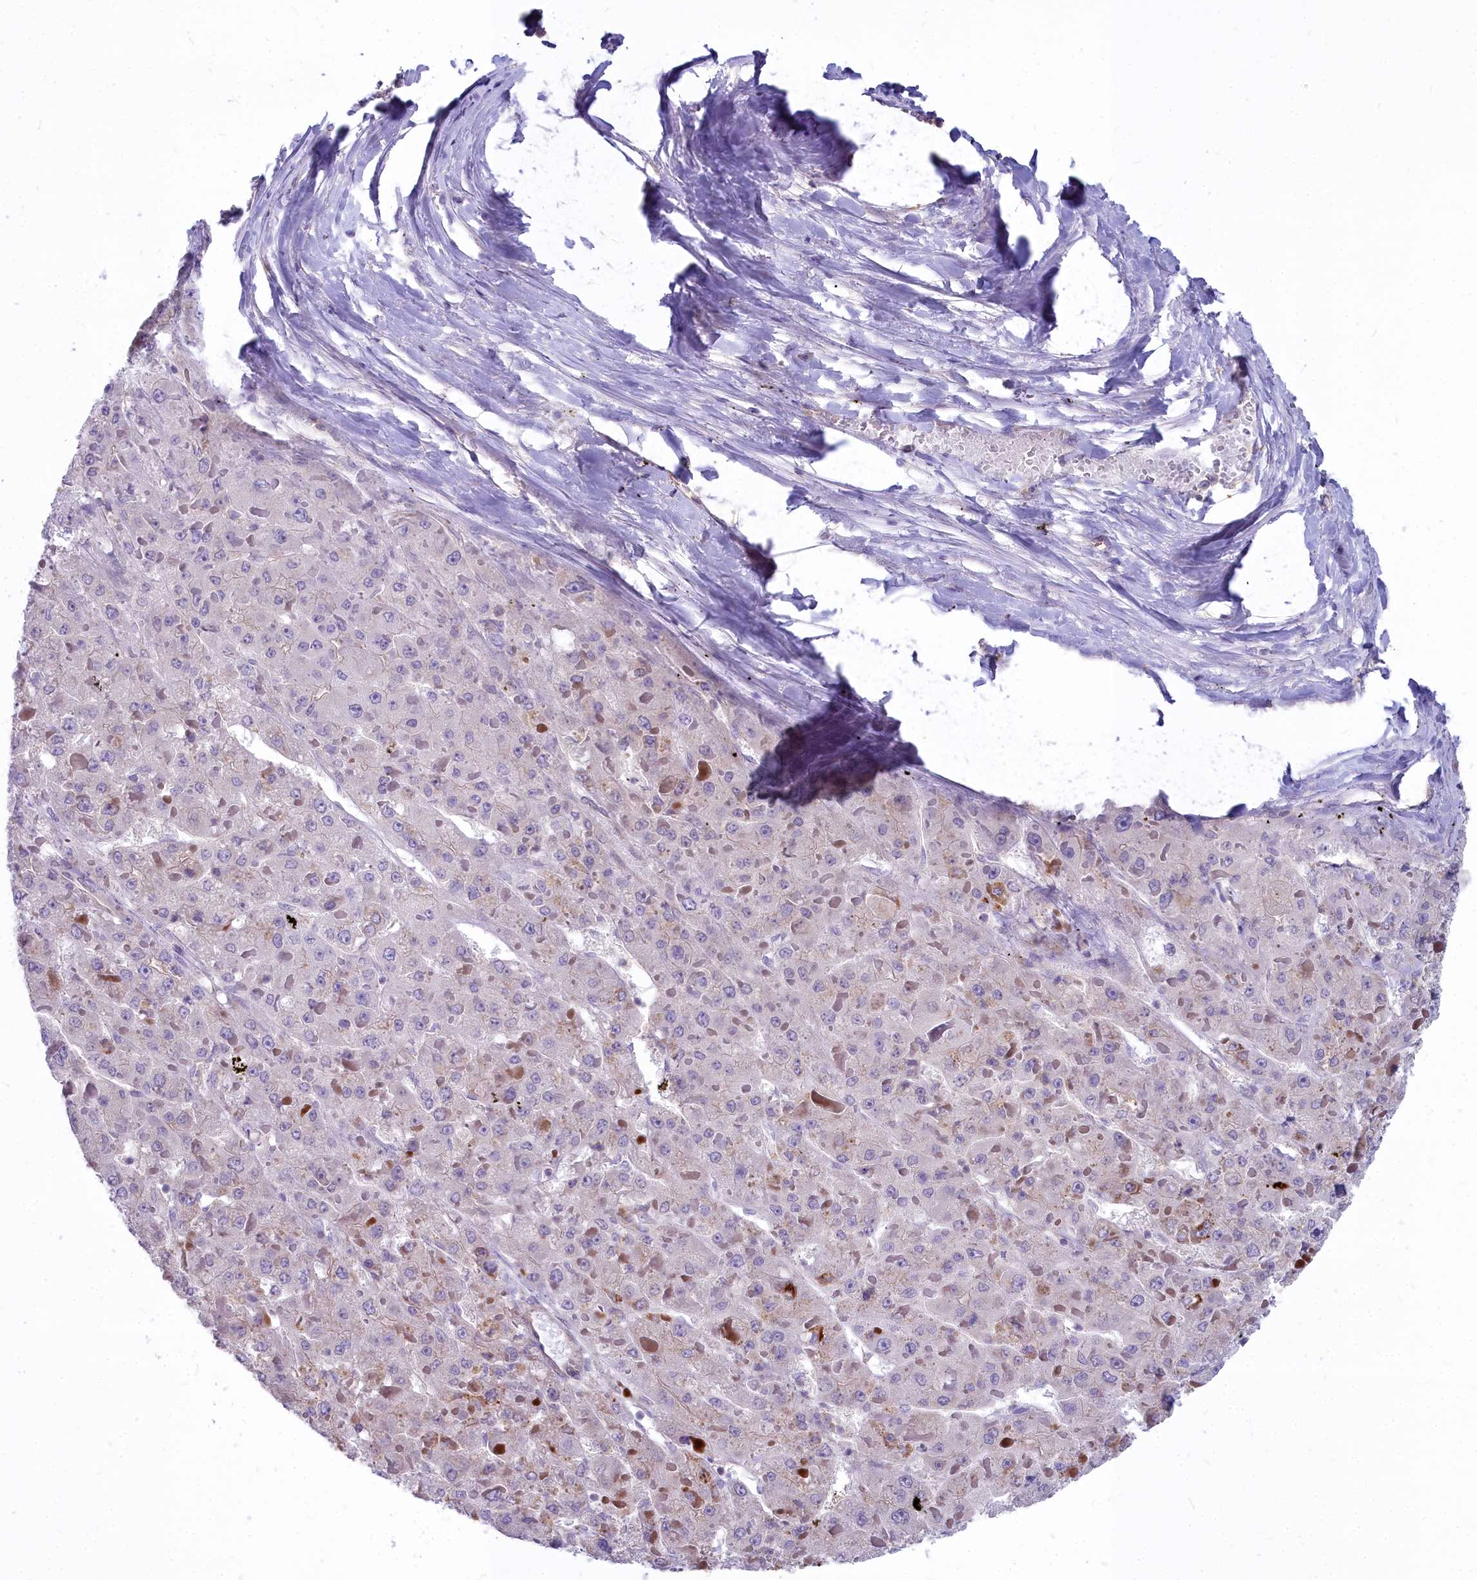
{"staining": {"intensity": "negative", "quantity": "none", "location": "none"}, "tissue": "liver cancer", "cell_type": "Tumor cells", "image_type": "cancer", "snomed": [{"axis": "morphology", "description": "Carcinoma, Hepatocellular, NOS"}, {"axis": "topography", "description": "Liver"}], "caption": "This histopathology image is of liver cancer (hepatocellular carcinoma) stained with IHC to label a protein in brown with the nuclei are counter-stained blue. There is no staining in tumor cells. (IHC, brightfield microscopy, high magnification).", "gene": "HLA-DOA", "patient": {"sex": "female", "age": 73}}